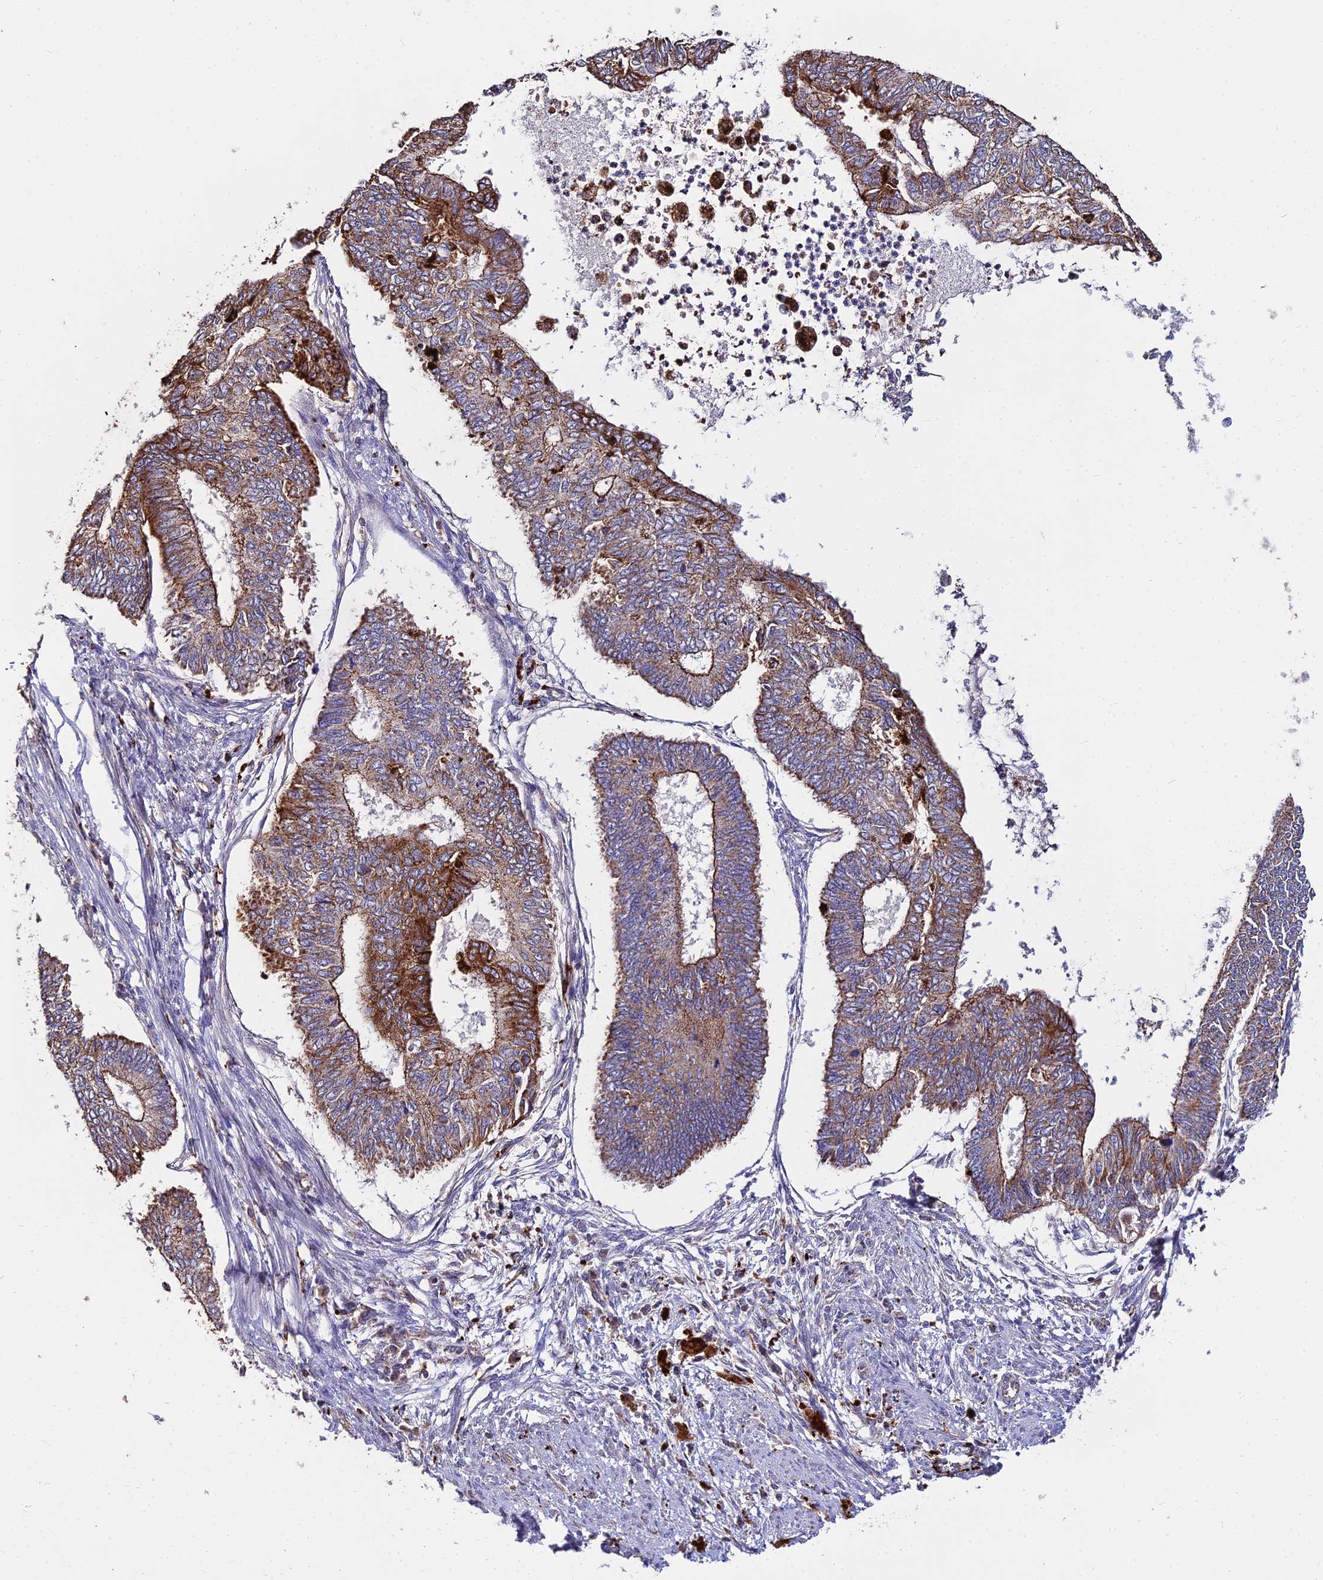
{"staining": {"intensity": "strong", "quantity": "25%-75%", "location": "cytoplasmic/membranous"}, "tissue": "endometrial cancer", "cell_type": "Tumor cells", "image_type": "cancer", "snomed": [{"axis": "morphology", "description": "Adenocarcinoma, NOS"}, {"axis": "topography", "description": "Endometrium"}], "caption": "IHC photomicrograph of human endometrial cancer stained for a protein (brown), which reveals high levels of strong cytoplasmic/membranous staining in approximately 25%-75% of tumor cells.", "gene": "PNLIPRP3", "patient": {"sex": "female", "age": 68}}